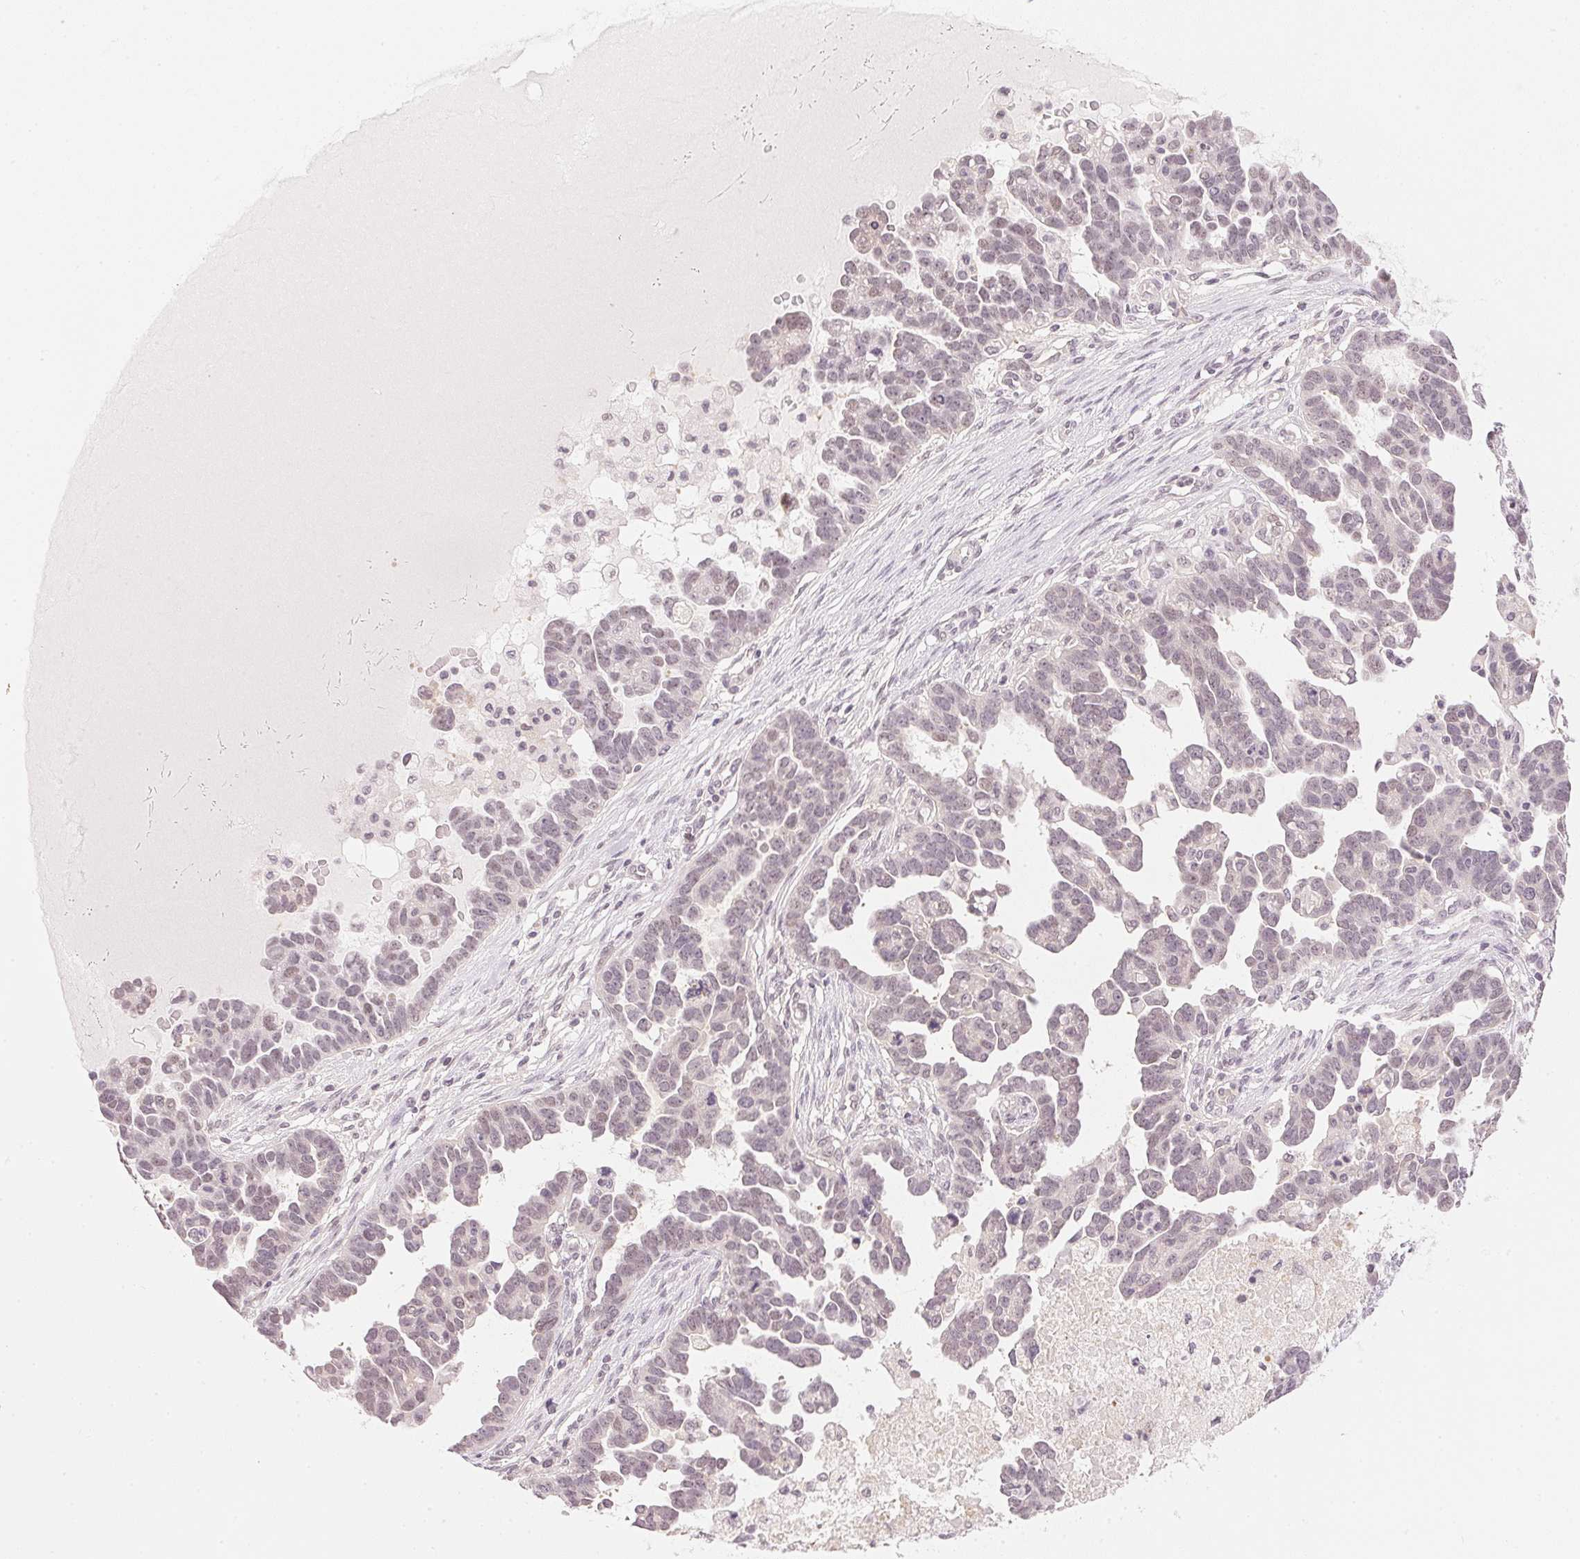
{"staining": {"intensity": "weak", "quantity": "<25%", "location": "nuclear"}, "tissue": "ovarian cancer", "cell_type": "Tumor cells", "image_type": "cancer", "snomed": [{"axis": "morphology", "description": "Cystadenocarcinoma, serous, NOS"}, {"axis": "topography", "description": "Ovary"}], "caption": "The immunohistochemistry micrograph has no significant expression in tumor cells of ovarian serous cystadenocarcinoma tissue.", "gene": "KPRP", "patient": {"sex": "female", "age": 54}}